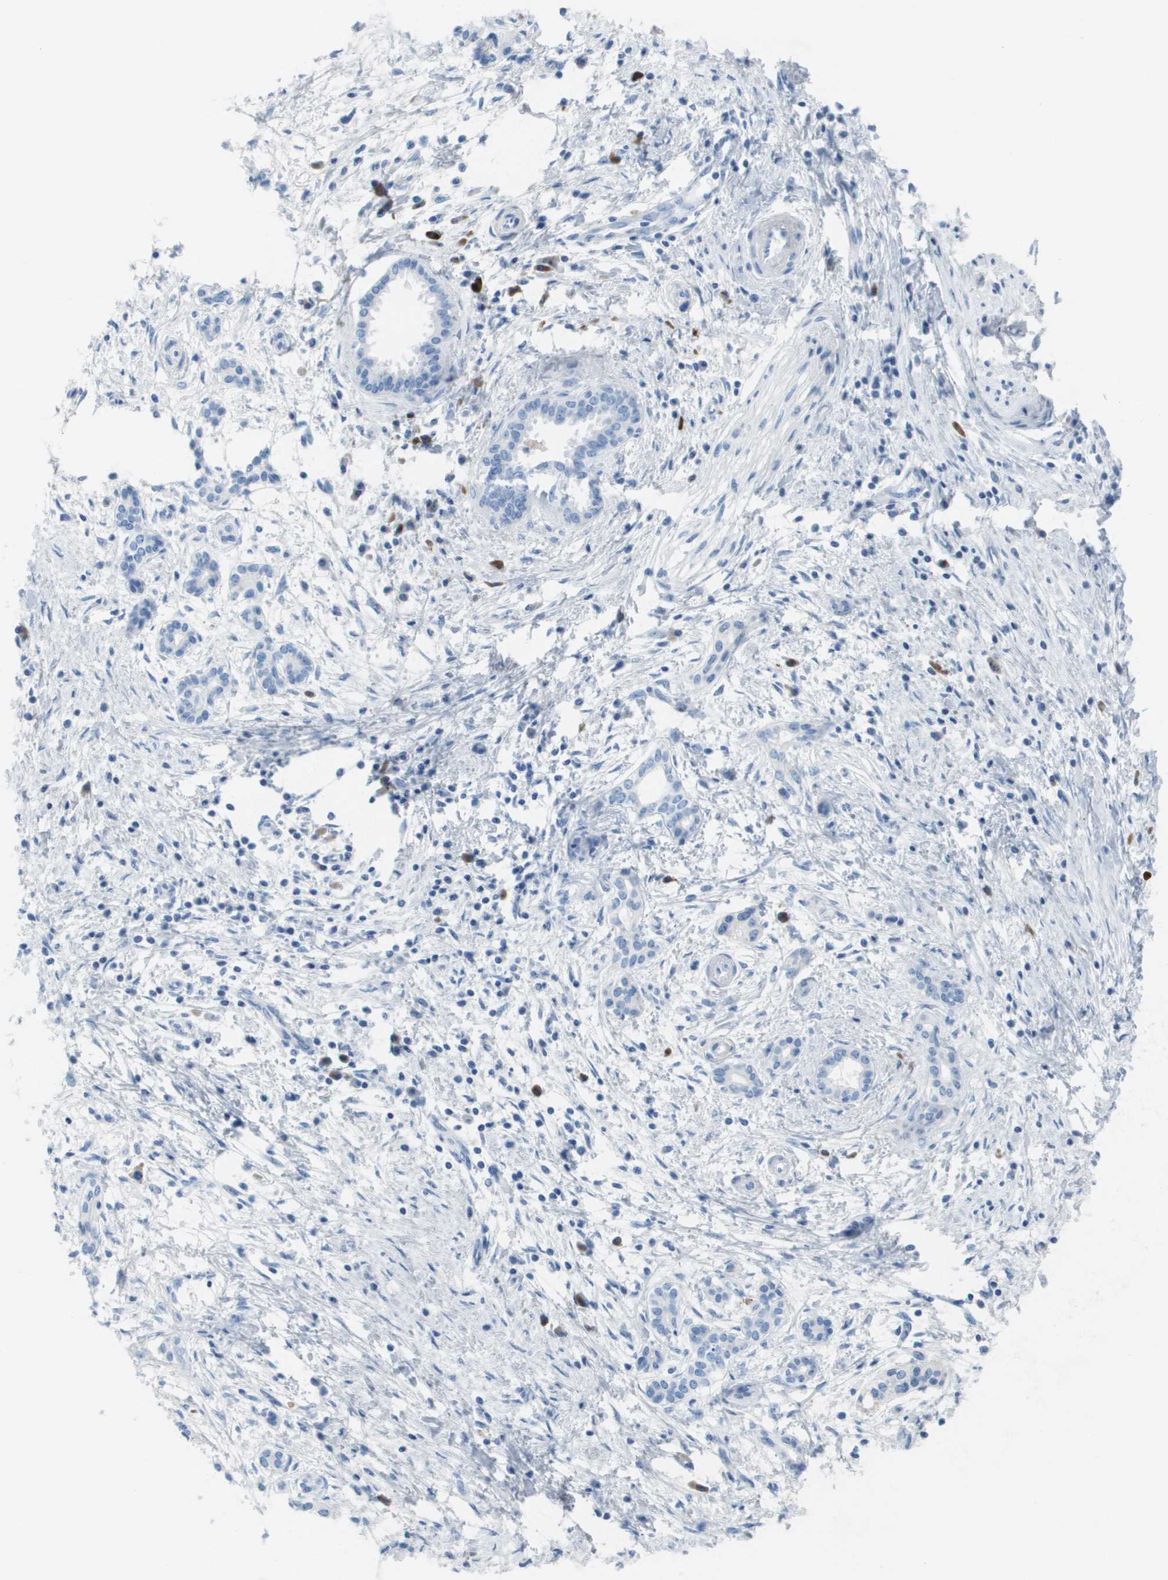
{"staining": {"intensity": "negative", "quantity": "none", "location": "none"}, "tissue": "pancreatic cancer", "cell_type": "Tumor cells", "image_type": "cancer", "snomed": [{"axis": "morphology", "description": "Adenocarcinoma, NOS"}, {"axis": "topography", "description": "Pancreas"}], "caption": "A high-resolution micrograph shows immunohistochemistry staining of adenocarcinoma (pancreatic), which reveals no significant staining in tumor cells.", "gene": "GPR18", "patient": {"sex": "female", "age": 70}}